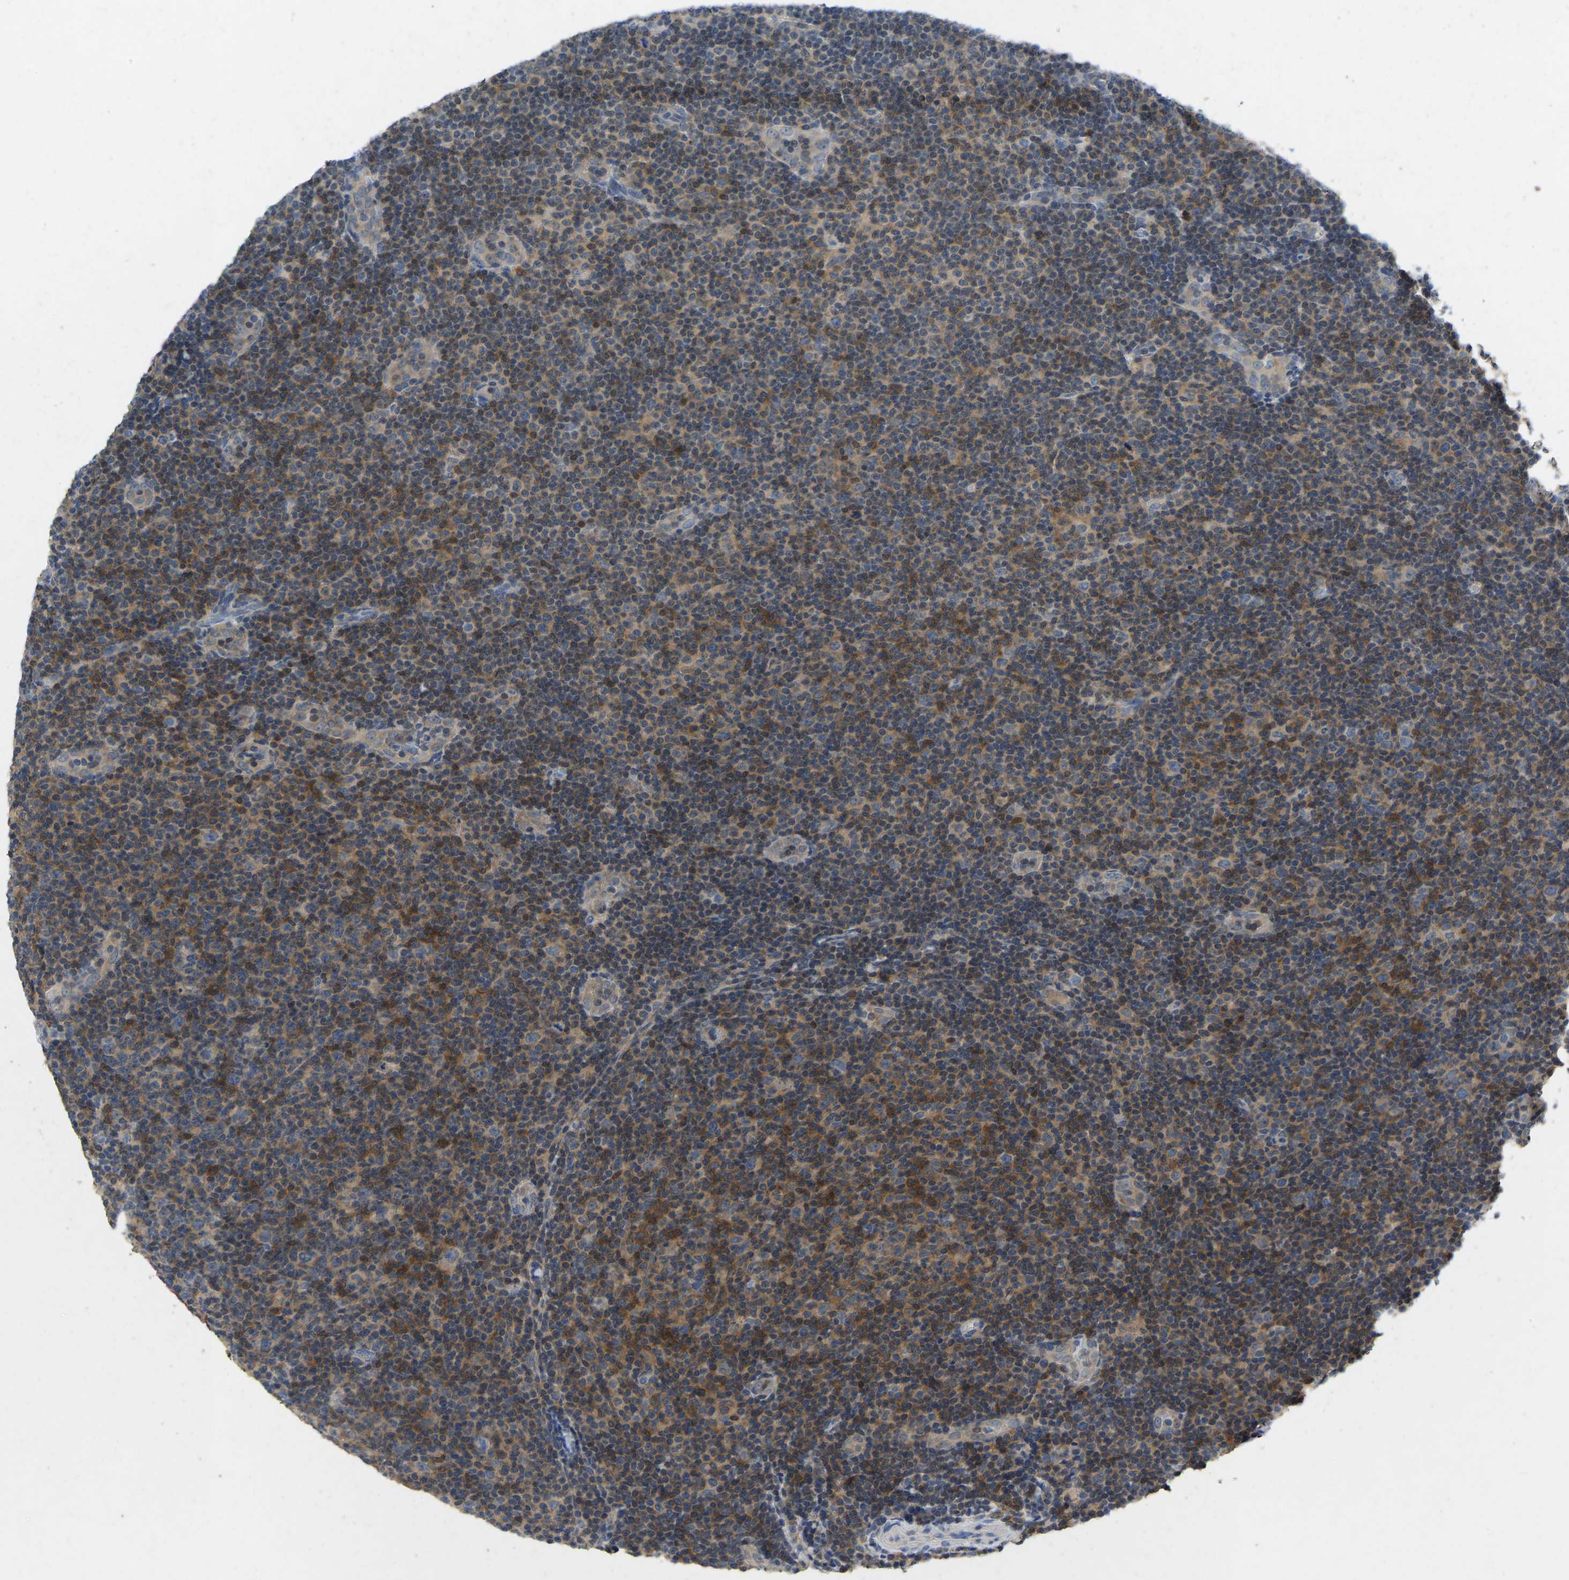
{"staining": {"intensity": "moderate", "quantity": "25%-75%", "location": "cytoplasmic/membranous"}, "tissue": "lymphoma", "cell_type": "Tumor cells", "image_type": "cancer", "snomed": [{"axis": "morphology", "description": "Malignant lymphoma, non-Hodgkin's type, Low grade"}, {"axis": "topography", "description": "Lymph node"}], "caption": "IHC image of malignant lymphoma, non-Hodgkin's type (low-grade) stained for a protein (brown), which reveals medium levels of moderate cytoplasmic/membranous positivity in approximately 25%-75% of tumor cells.", "gene": "NDRG3", "patient": {"sex": "male", "age": 83}}